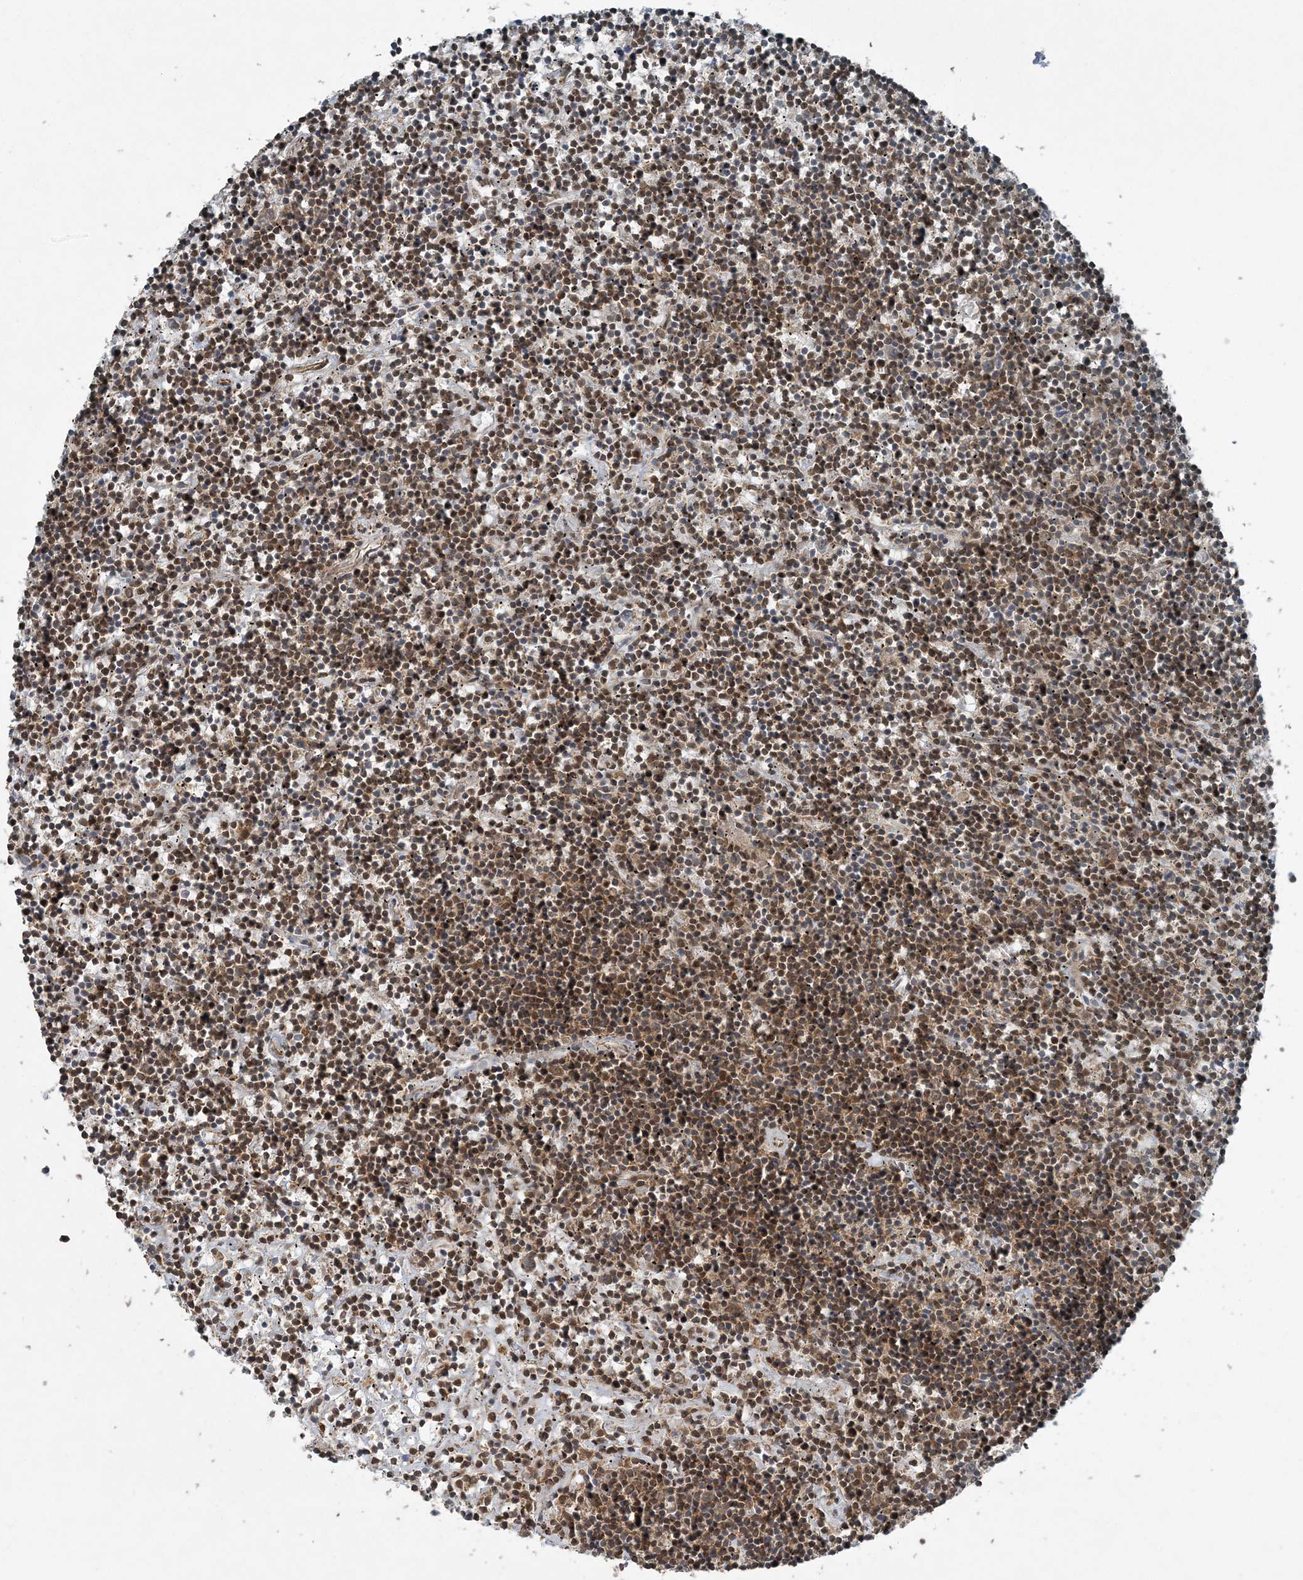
{"staining": {"intensity": "moderate", "quantity": ">75%", "location": "cytoplasmic/membranous,nuclear"}, "tissue": "lymphoma", "cell_type": "Tumor cells", "image_type": "cancer", "snomed": [{"axis": "morphology", "description": "Malignant lymphoma, non-Hodgkin's type, Low grade"}, {"axis": "topography", "description": "Spleen"}], "caption": "This micrograph demonstrates malignant lymphoma, non-Hodgkin's type (low-grade) stained with immunohistochemistry to label a protein in brown. The cytoplasmic/membranous and nuclear of tumor cells show moderate positivity for the protein. Nuclei are counter-stained blue.", "gene": "COPS7B", "patient": {"sex": "male", "age": 76}}